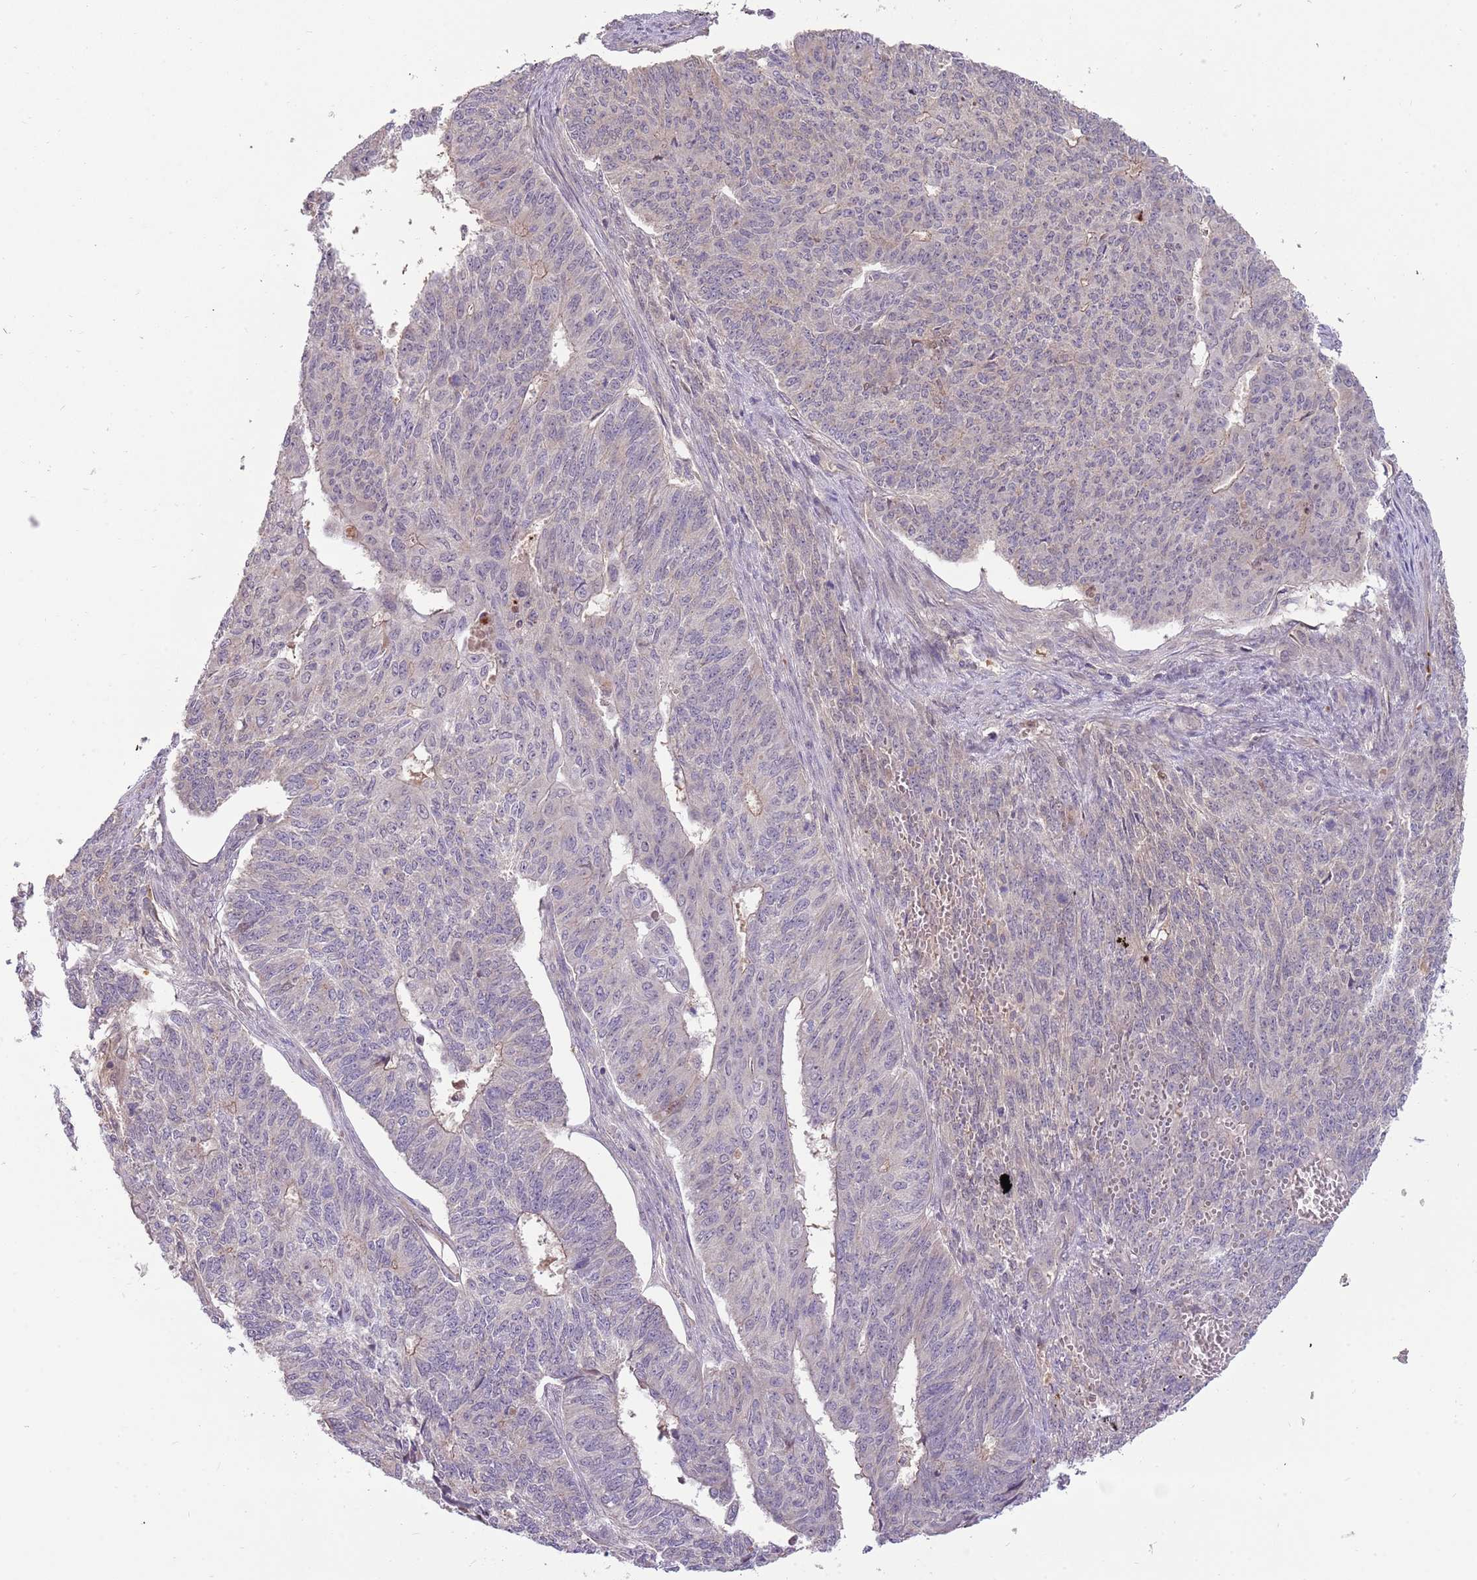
{"staining": {"intensity": "negative", "quantity": "none", "location": "none"}, "tissue": "endometrial cancer", "cell_type": "Tumor cells", "image_type": "cancer", "snomed": [{"axis": "morphology", "description": "Adenocarcinoma, NOS"}, {"axis": "topography", "description": "Endometrium"}], "caption": "High magnification brightfield microscopy of endometrial adenocarcinoma stained with DAB (brown) and counterstained with hematoxylin (blue): tumor cells show no significant expression.", "gene": "NBPF6", "patient": {"sex": "female", "age": 32}}